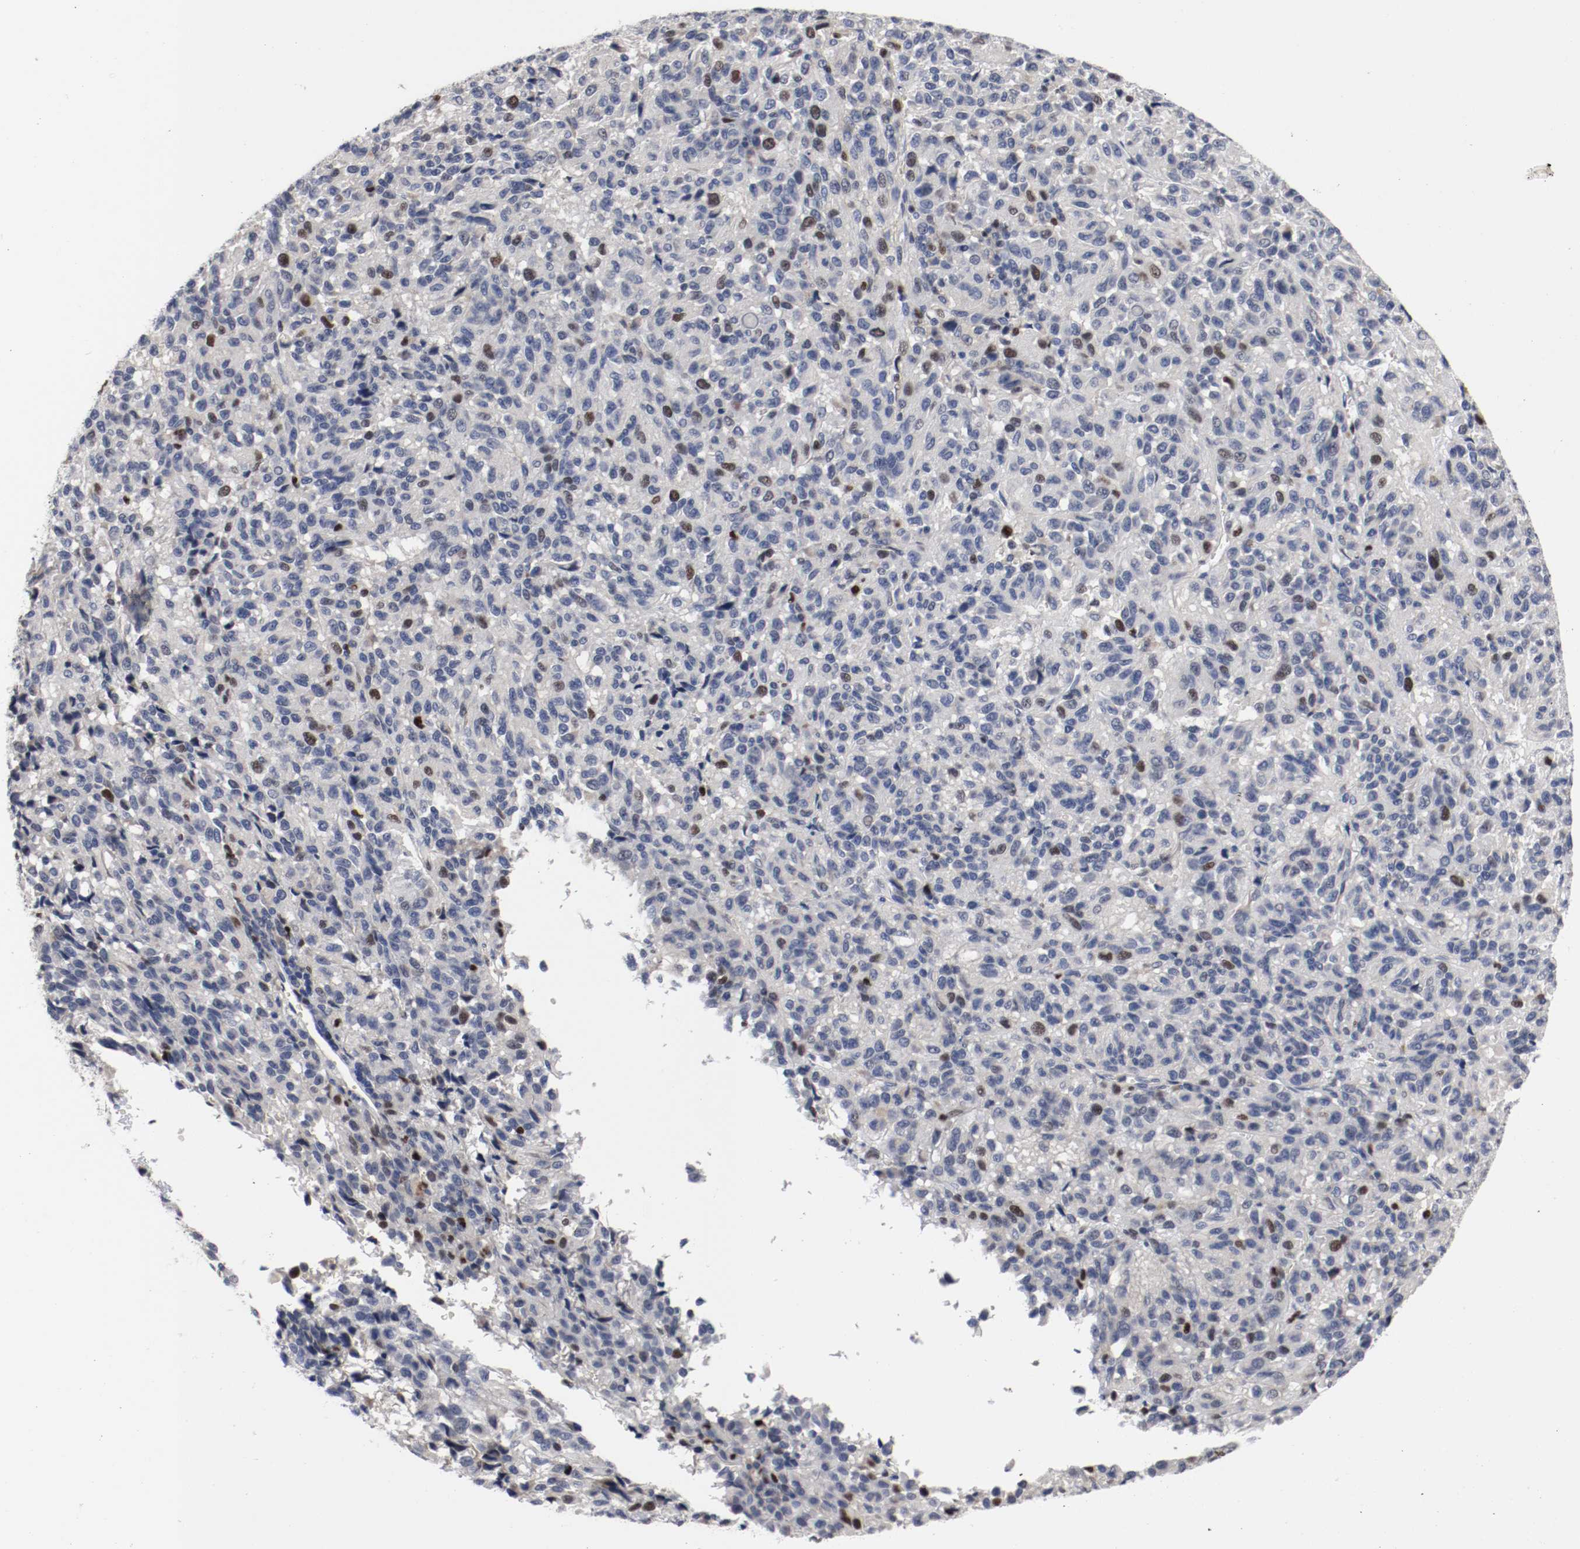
{"staining": {"intensity": "moderate", "quantity": "<25%", "location": "nuclear"}, "tissue": "melanoma", "cell_type": "Tumor cells", "image_type": "cancer", "snomed": [{"axis": "morphology", "description": "Malignant melanoma, Metastatic site"}, {"axis": "topography", "description": "Lung"}], "caption": "Immunohistochemical staining of human melanoma reveals low levels of moderate nuclear protein staining in approximately <25% of tumor cells.", "gene": "MCM6", "patient": {"sex": "male", "age": 64}}